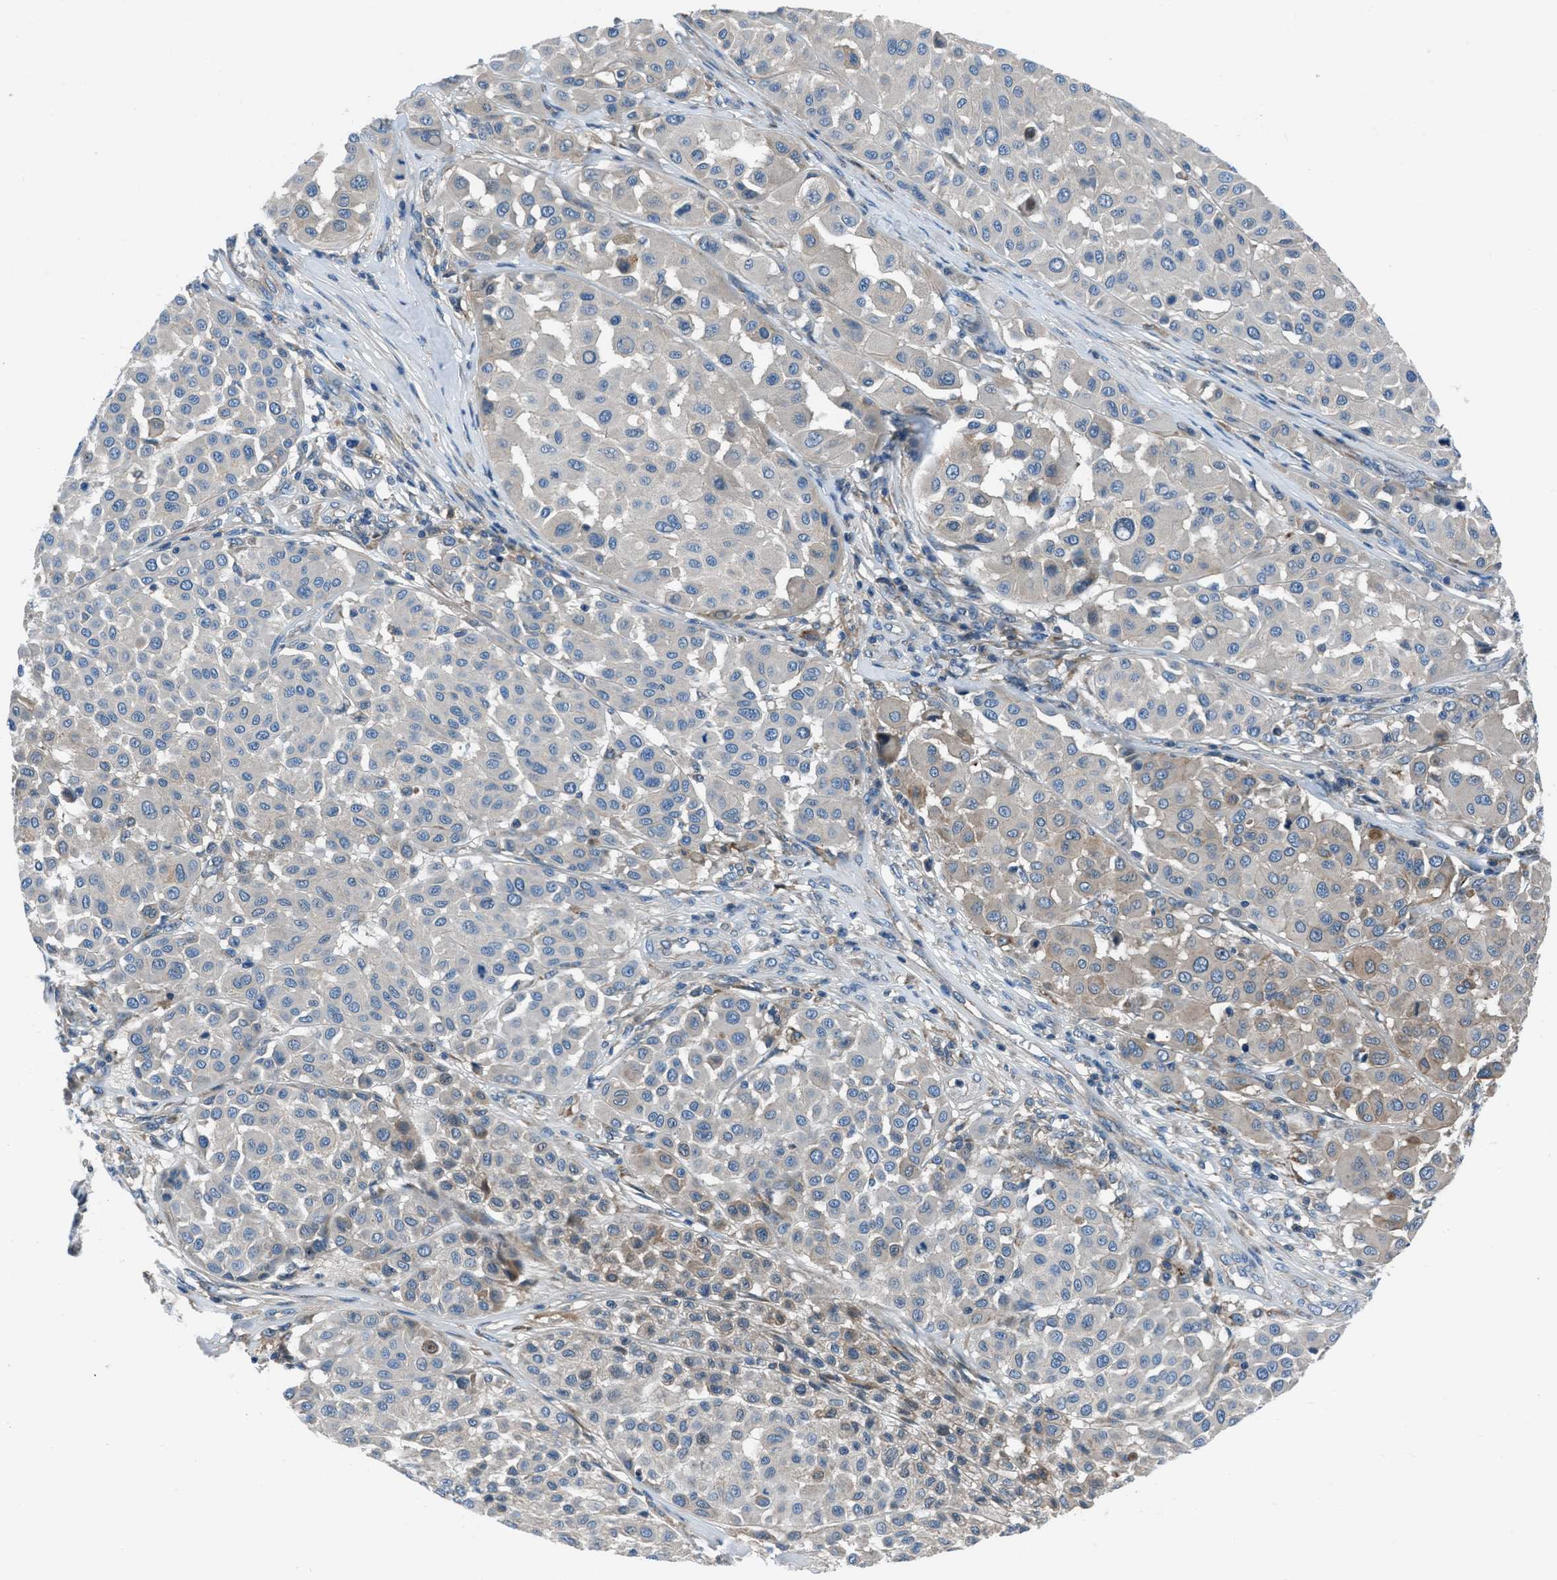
{"staining": {"intensity": "negative", "quantity": "none", "location": "none"}, "tissue": "melanoma", "cell_type": "Tumor cells", "image_type": "cancer", "snomed": [{"axis": "morphology", "description": "Malignant melanoma, Metastatic site"}, {"axis": "topography", "description": "Soft tissue"}], "caption": "Immunohistochemical staining of human malignant melanoma (metastatic site) shows no significant expression in tumor cells.", "gene": "SLC38A6", "patient": {"sex": "male", "age": 41}}